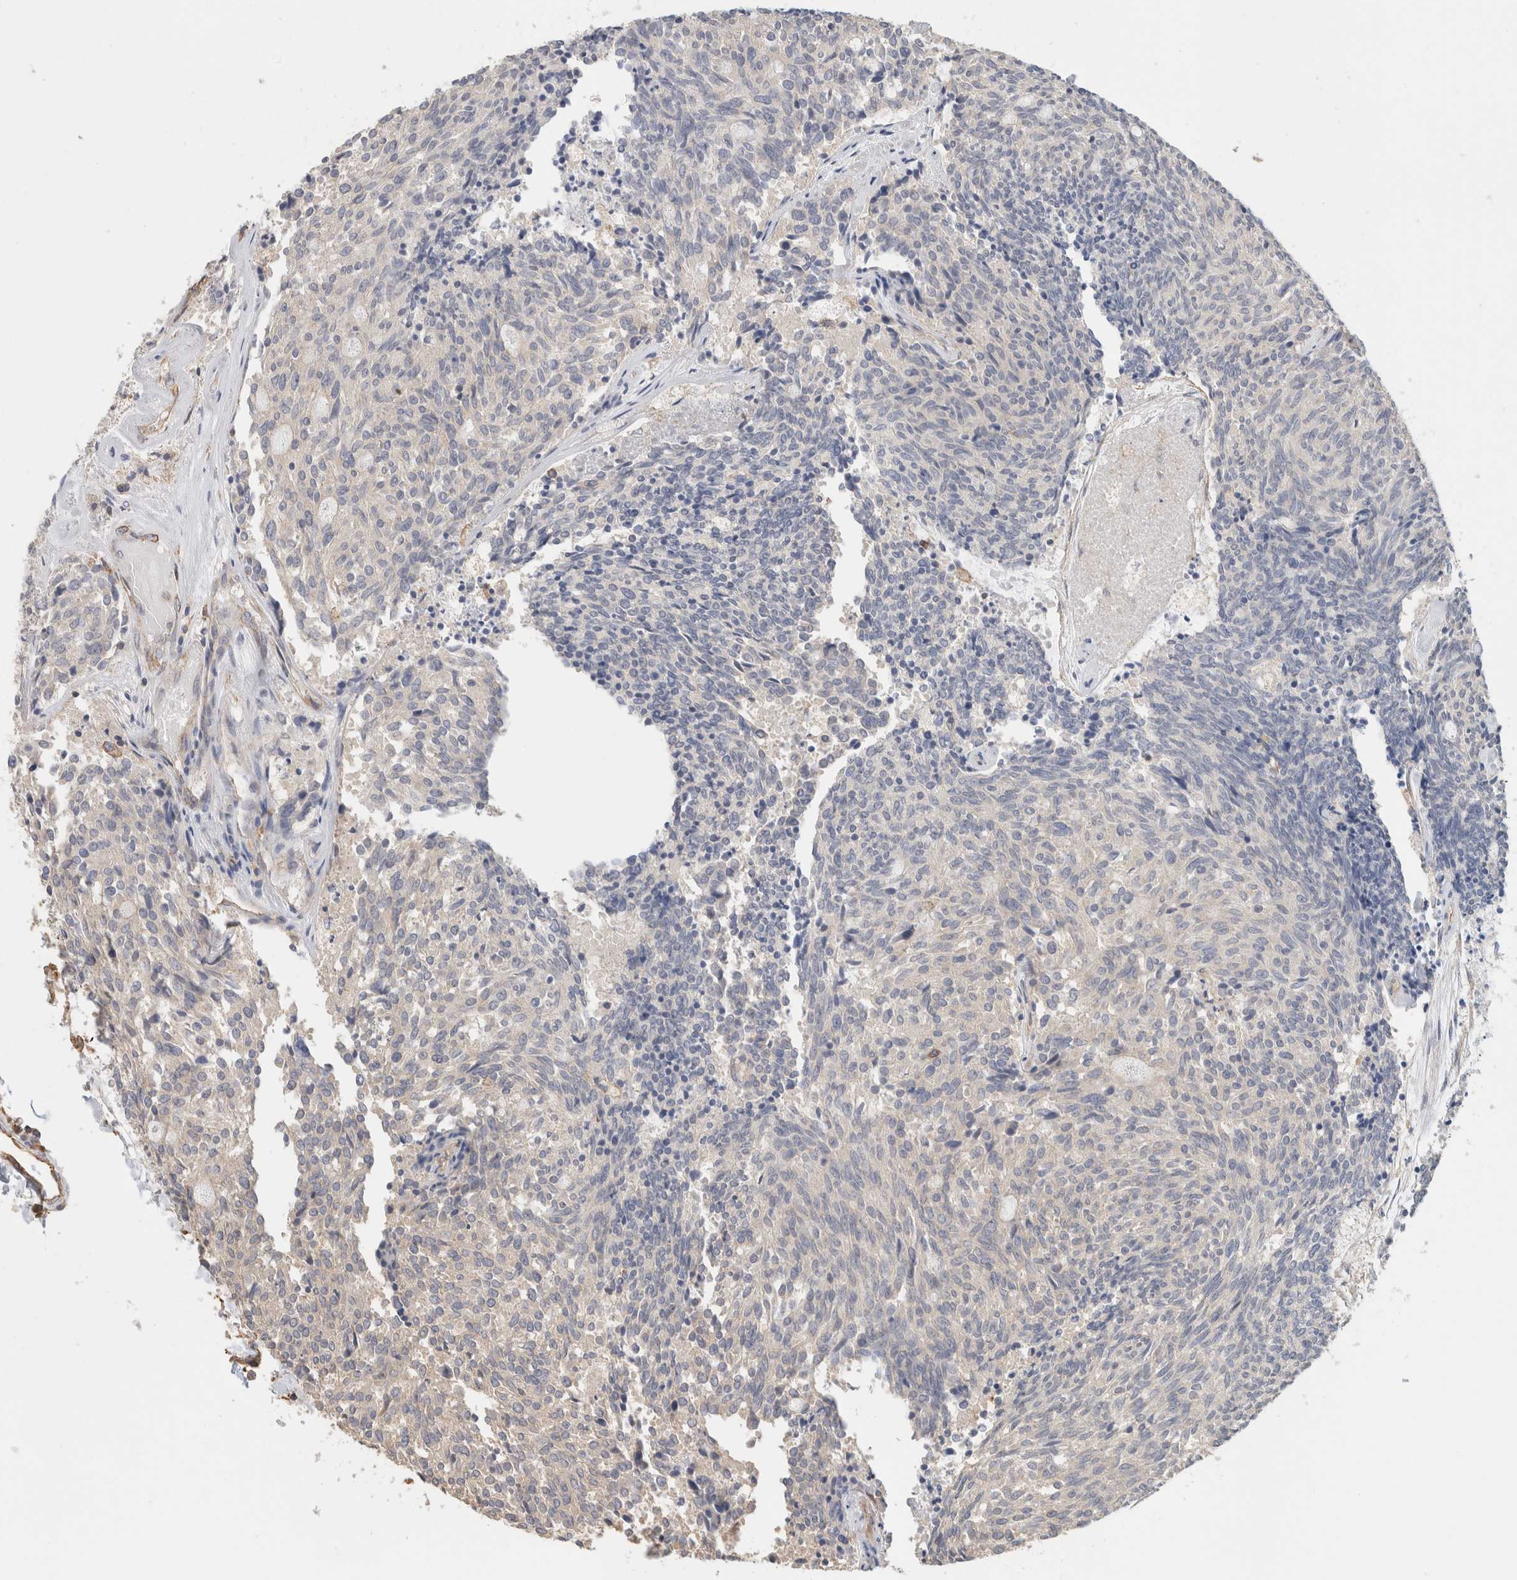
{"staining": {"intensity": "negative", "quantity": "none", "location": "none"}, "tissue": "carcinoid", "cell_type": "Tumor cells", "image_type": "cancer", "snomed": [{"axis": "morphology", "description": "Carcinoid, malignant, NOS"}, {"axis": "topography", "description": "Pancreas"}], "caption": "Human carcinoid (malignant) stained for a protein using immunohistochemistry reveals no positivity in tumor cells.", "gene": "CFAP418", "patient": {"sex": "female", "age": 54}}